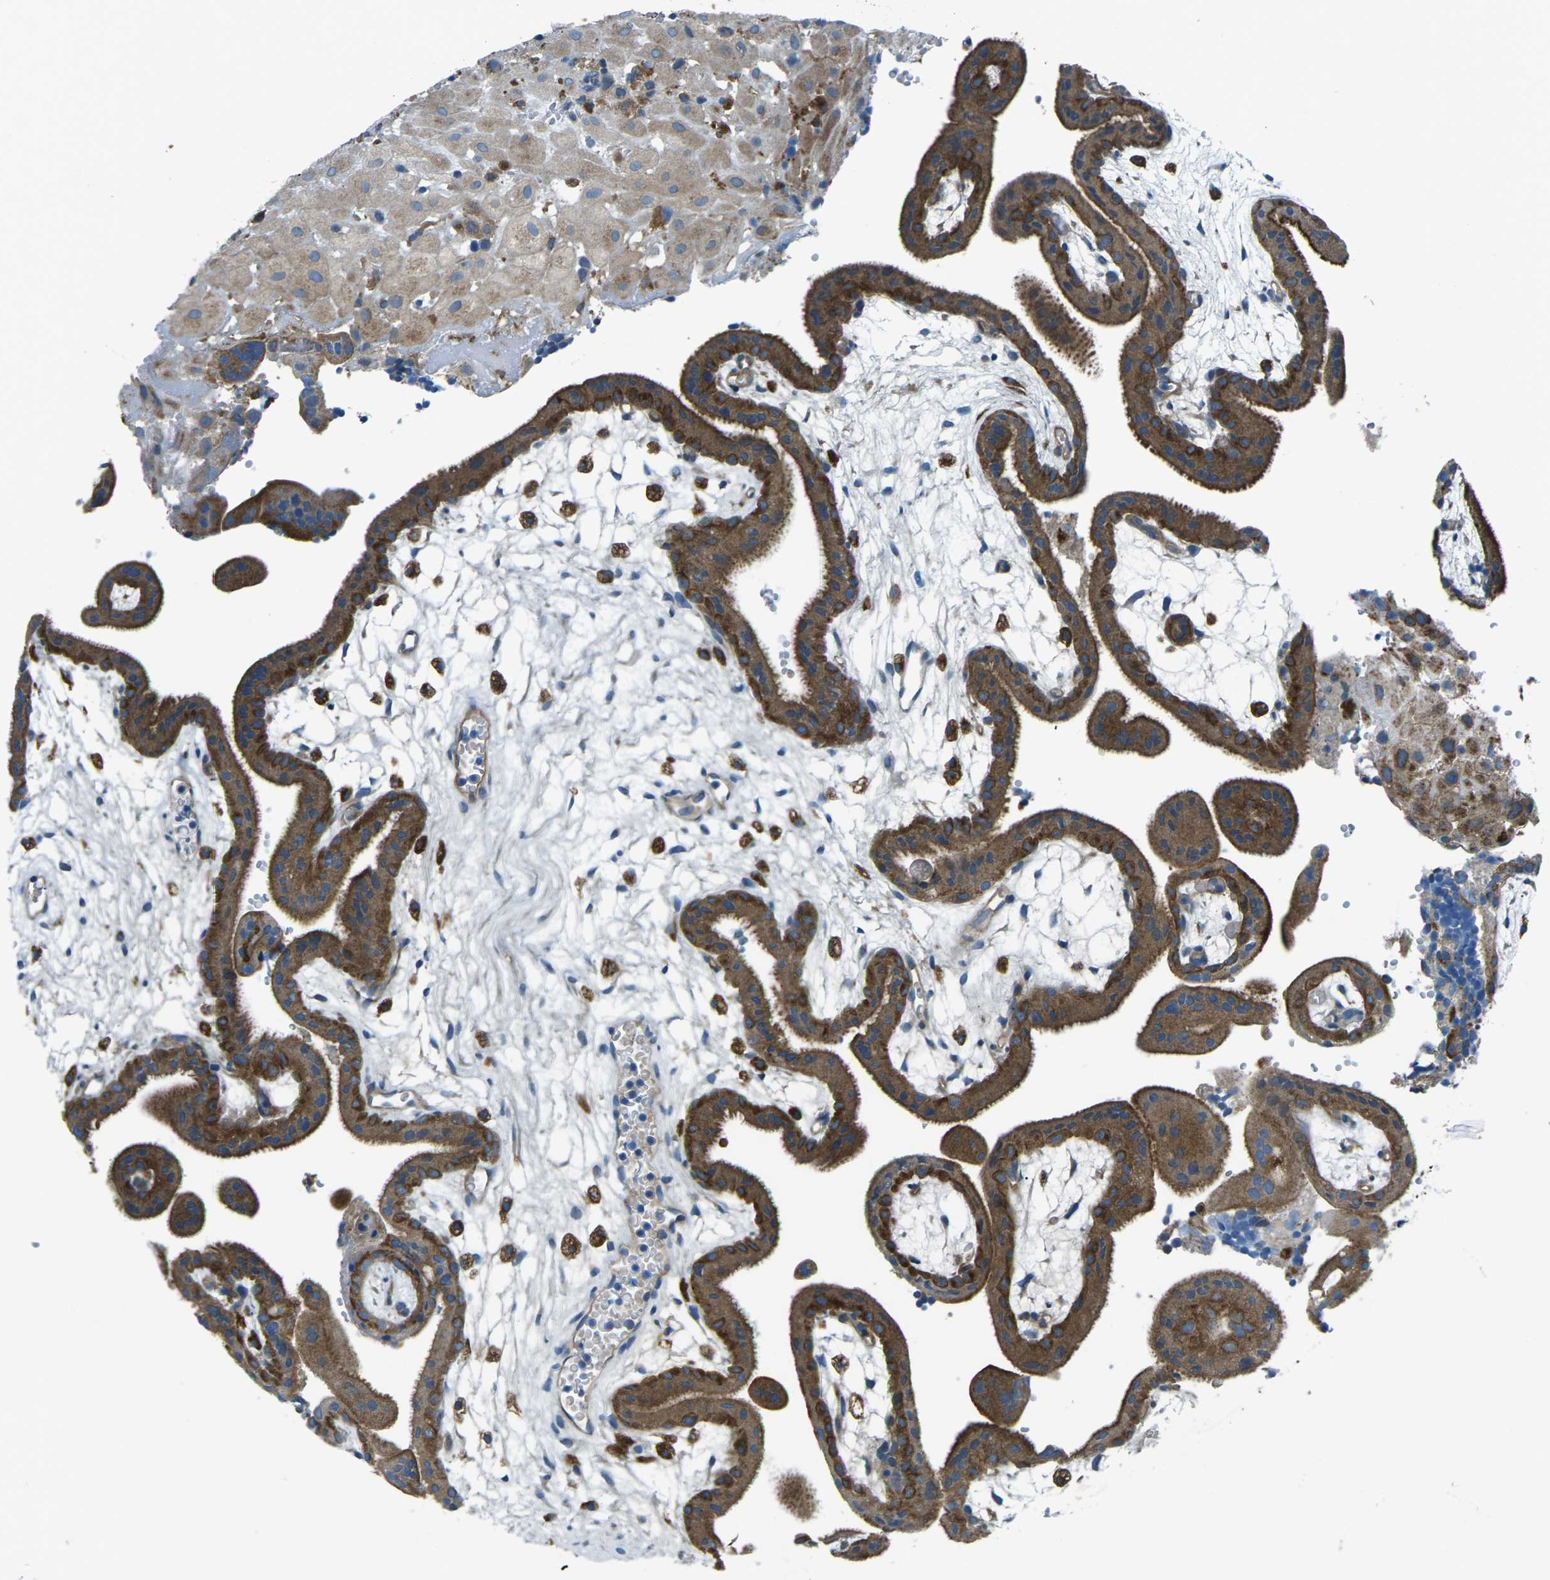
{"staining": {"intensity": "moderate", "quantity": ">75%", "location": "cytoplasmic/membranous"}, "tissue": "placenta", "cell_type": "Decidual cells", "image_type": "normal", "snomed": [{"axis": "morphology", "description": "Normal tissue, NOS"}, {"axis": "topography", "description": "Placenta"}], "caption": "About >75% of decidual cells in benign placenta reveal moderate cytoplasmic/membranous protein positivity as visualized by brown immunohistochemical staining.", "gene": "CDK17", "patient": {"sex": "female", "age": 18}}